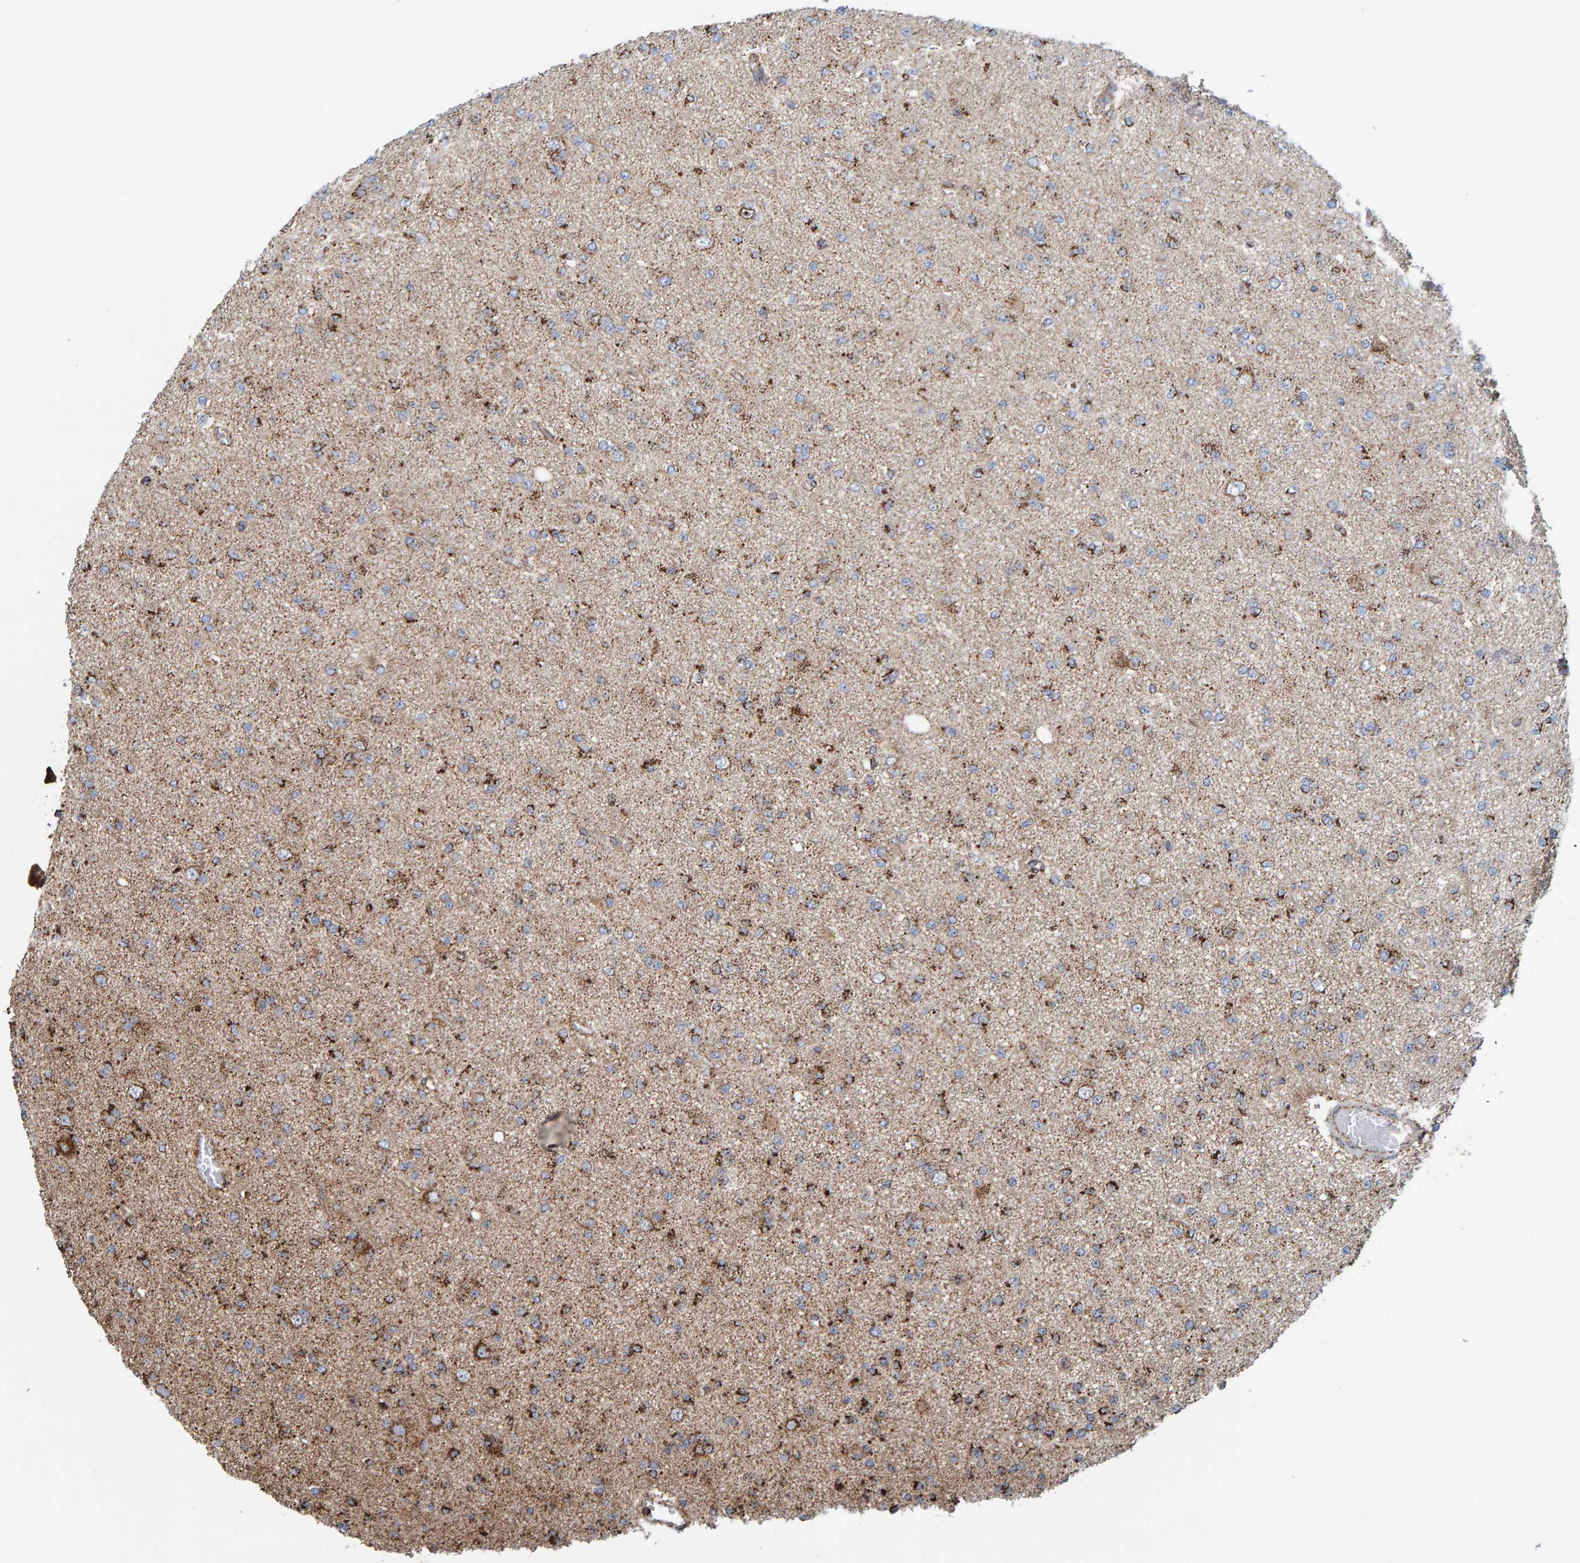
{"staining": {"intensity": "strong", "quantity": "<25%", "location": "cytoplasmic/membranous"}, "tissue": "glioma", "cell_type": "Tumor cells", "image_type": "cancer", "snomed": [{"axis": "morphology", "description": "Glioma, malignant, Low grade"}, {"axis": "topography", "description": "Brain"}], "caption": "Approximately <25% of tumor cells in human low-grade glioma (malignant) show strong cytoplasmic/membranous protein positivity as visualized by brown immunohistochemical staining.", "gene": "MRPL45", "patient": {"sex": "female", "age": 22}}